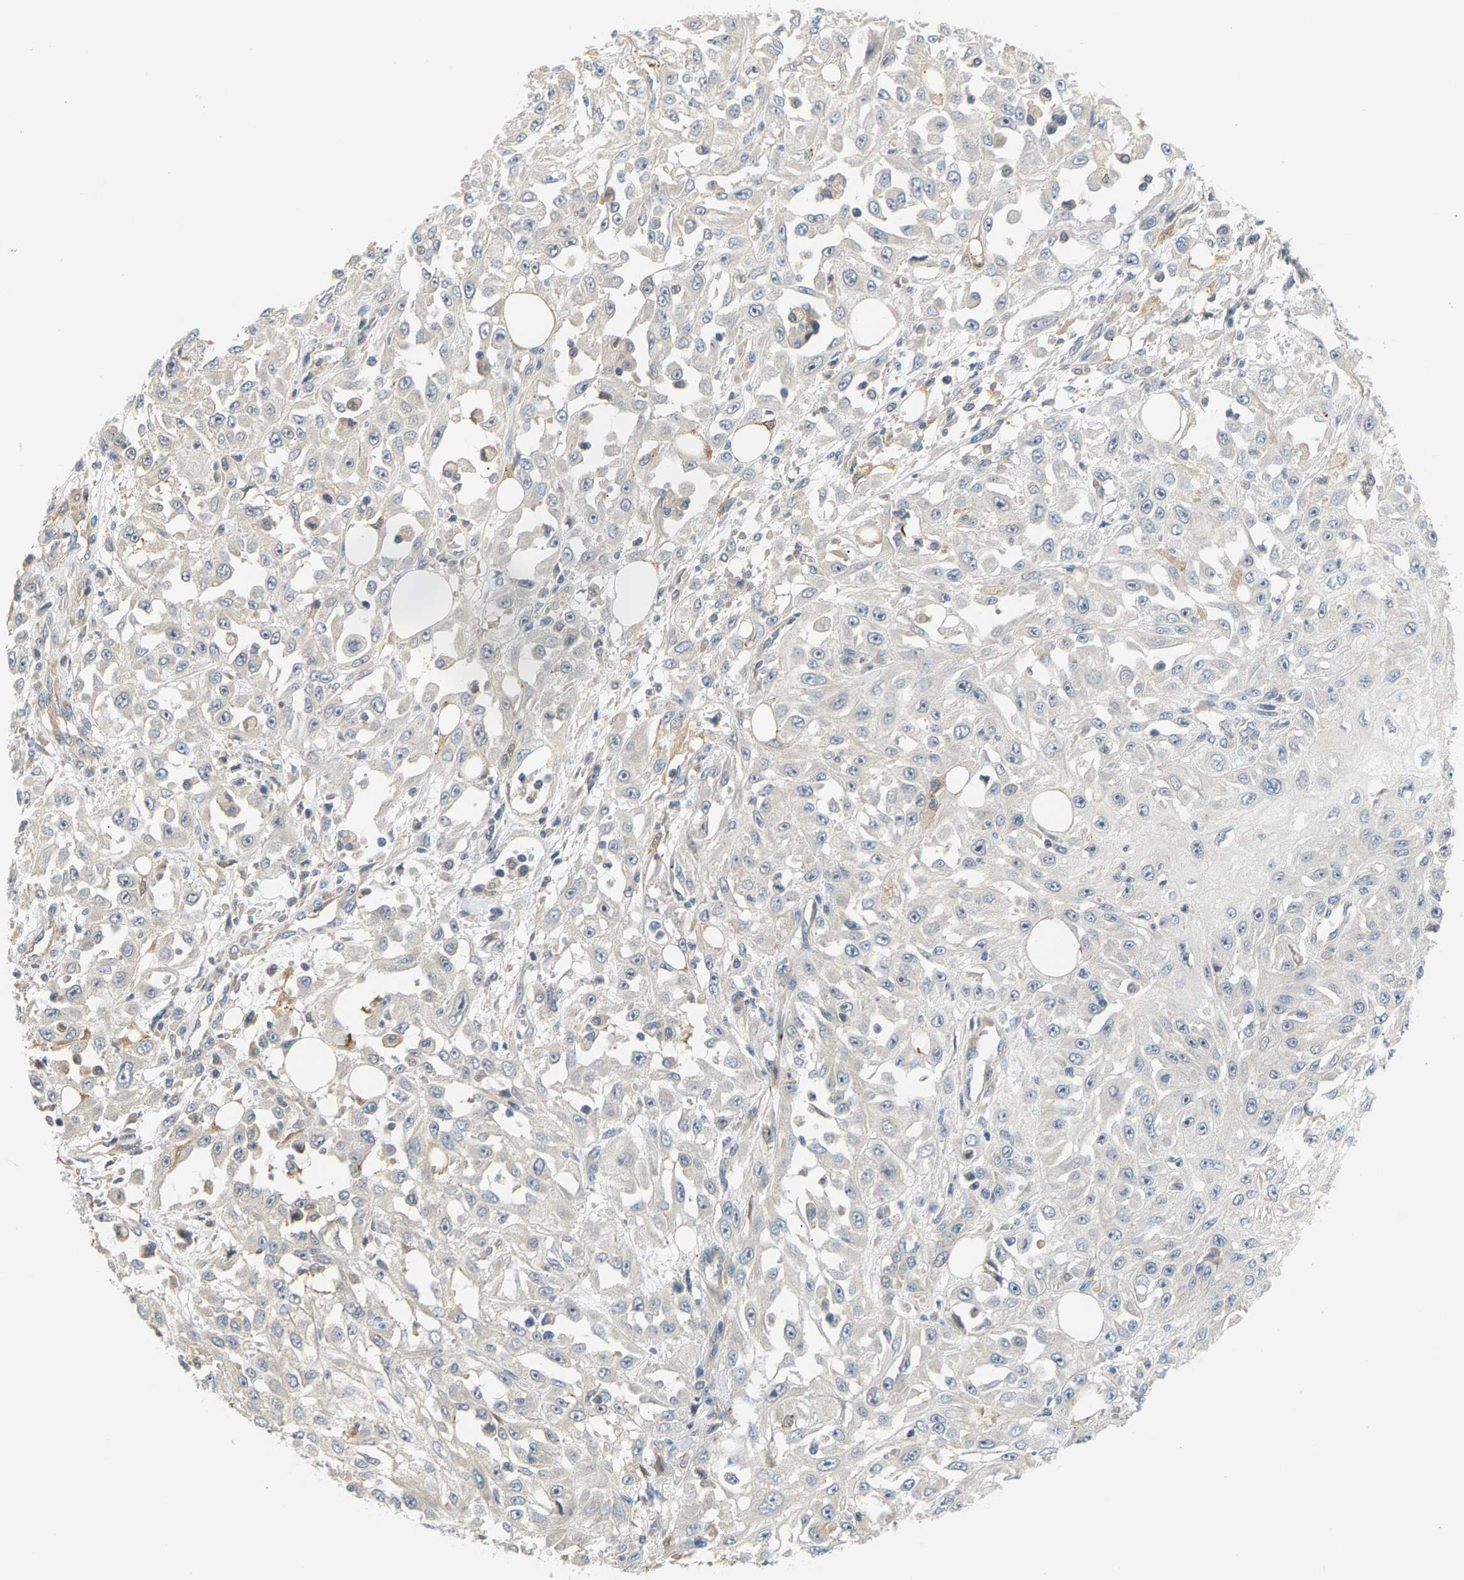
{"staining": {"intensity": "negative", "quantity": "none", "location": "none"}, "tissue": "skin cancer", "cell_type": "Tumor cells", "image_type": "cancer", "snomed": [{"axis": "morphology", "description": "Squamous cell carcinoma, NOS"}, {"axis": "morphology", "description": "Squamous cell carcinoma, metastatic, NOS"}, {"axis": "topography", "description": "Skin"}, {"axis": "topography", "description": "Lymph node"}], "caption": "Human metastatic squamous cell carcinoma (skin) stained for a protein using immunohistochemistry (IHC) exhibits no staining in tumor cells.", "gene": "KRTAP27-1", "patient": {"sex": "male", "age": 75}}